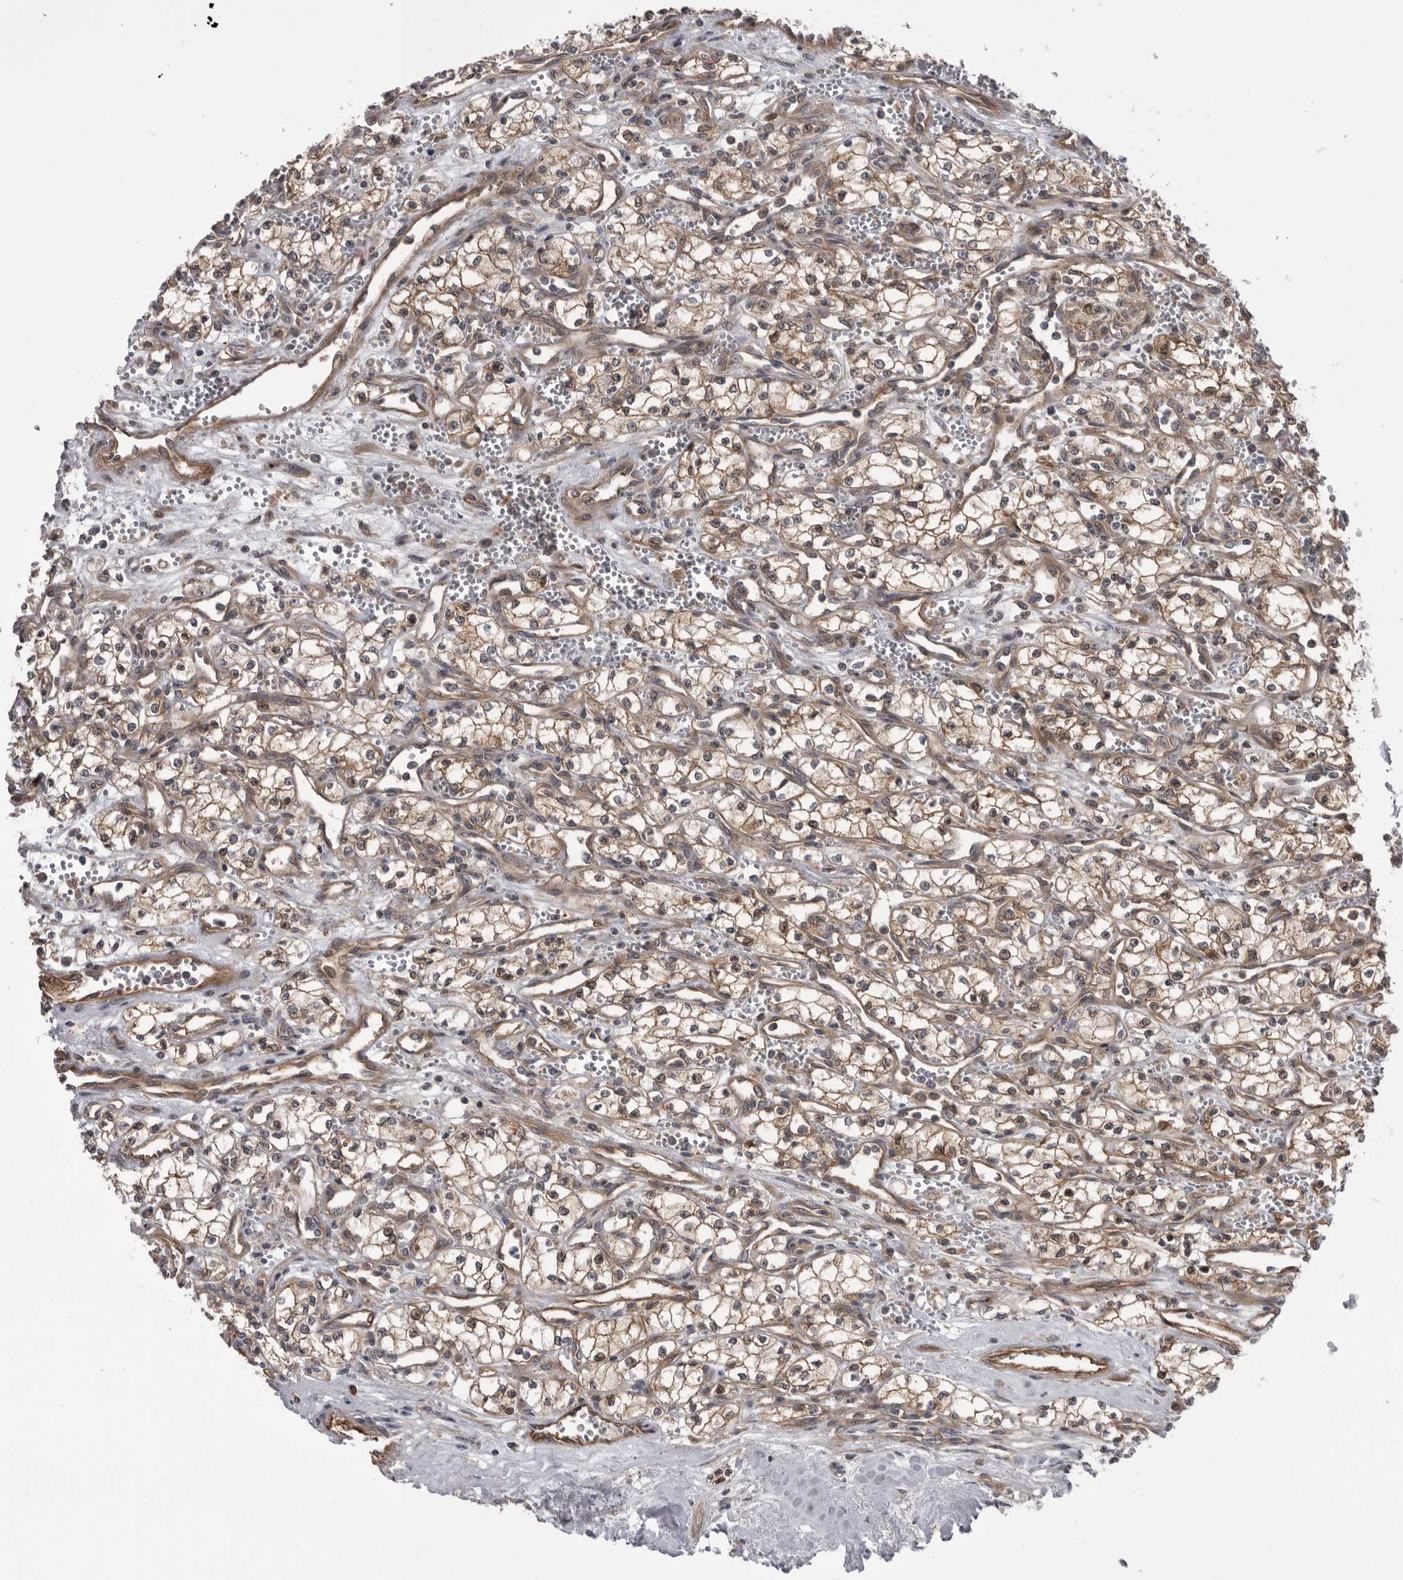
{"staining": {"intensity": "weak", "quantity": ">75%", "location": "cytoplasmic/membranous,nuclear"}, "tissue": "renal cancer", "cell_type": "Tumor cells", "image_type": "cancer", "snomed": [{"axis": "morphology", "description": "Adenocarcinoma, NOS"}, {"axis": "topography", "description": "Kidney"}], "caption": "A histopathology image showing weak cytoplasmic/membranous and nuclear positivity in about >75% of tumor cells in renal cancer (adenocarcinoma), as visualized by brown immunohistochemical staining.", "gene": "RAB3GAP2", "patient": {"sex": "male", "age": 59}}